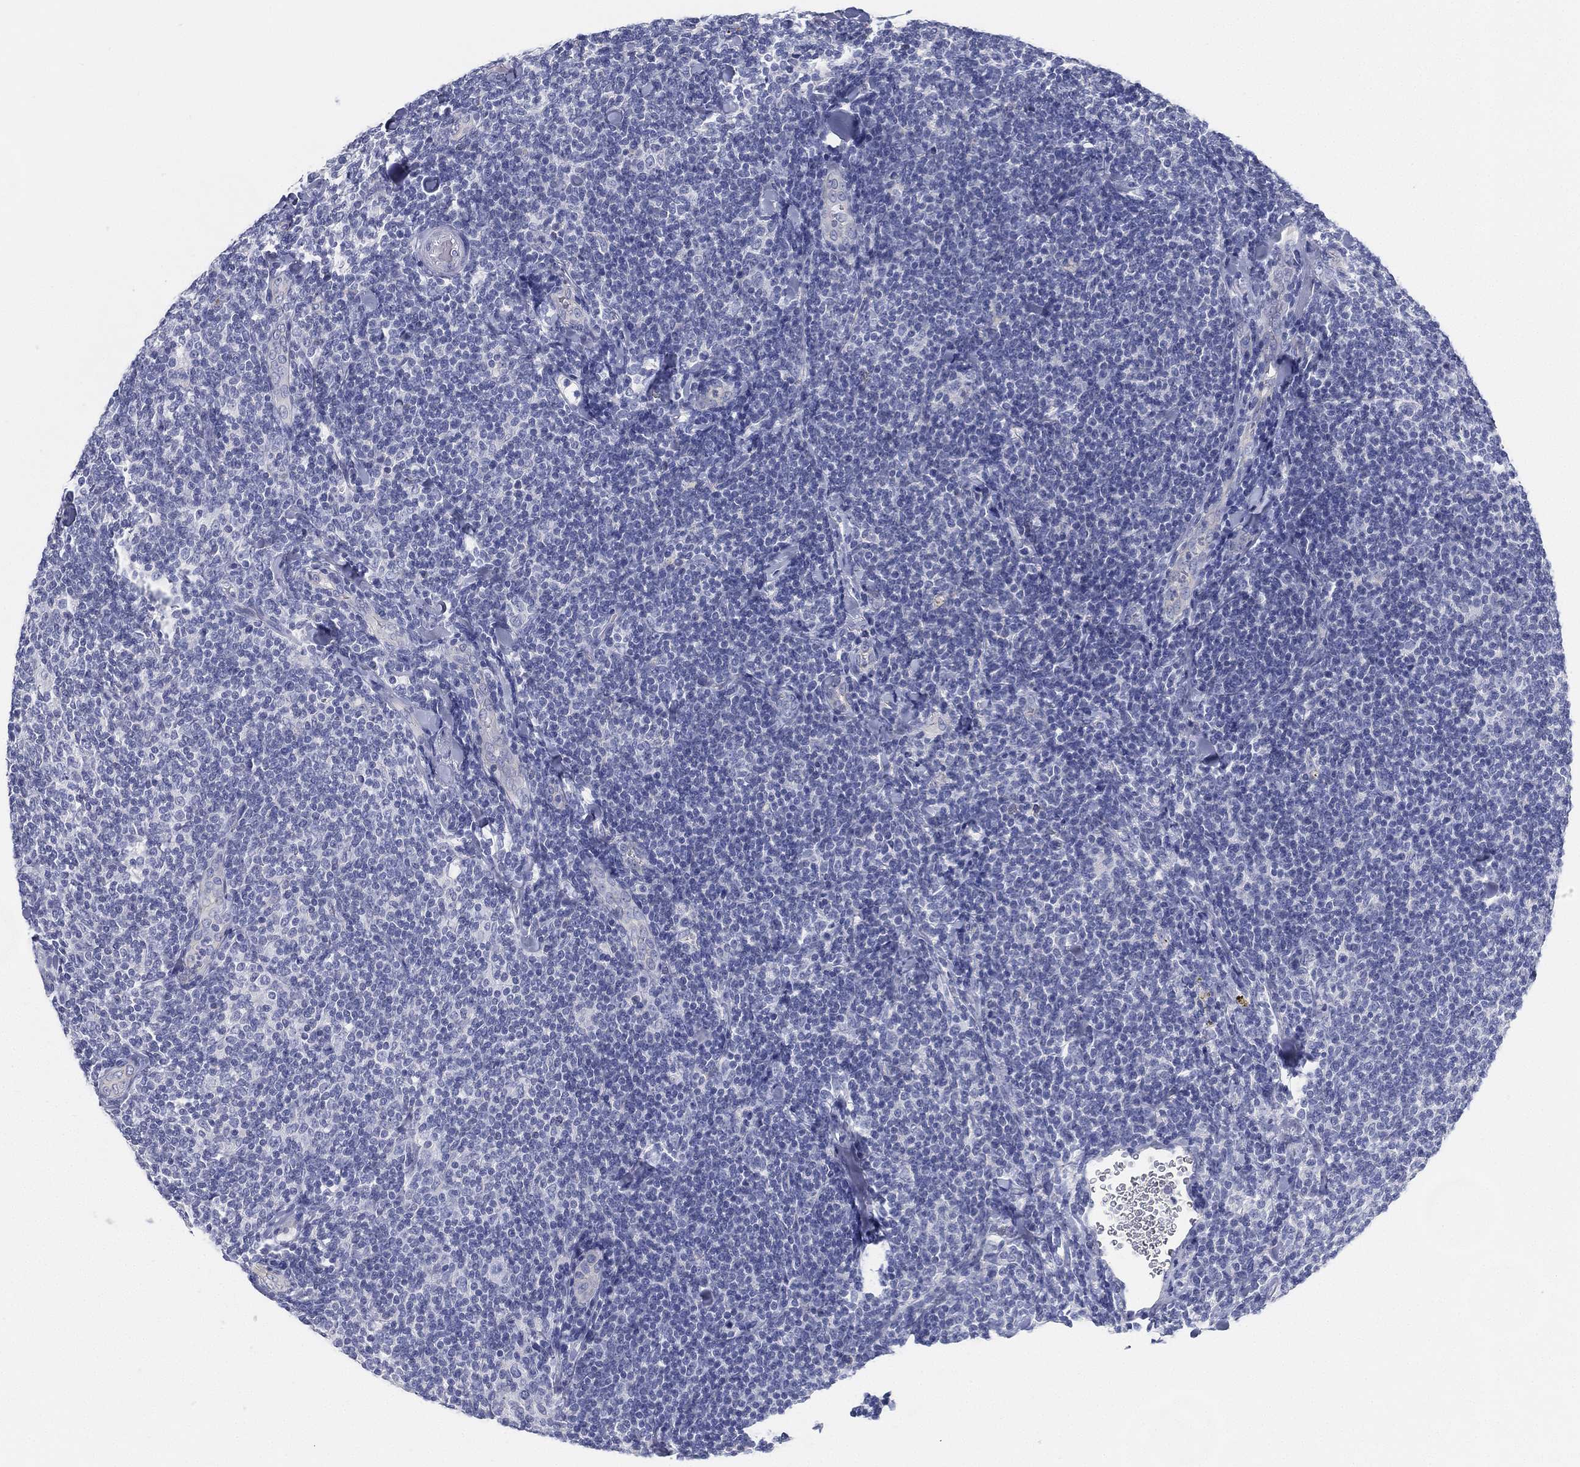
{"staining": {"intensity": "negative", "quantity": "none", "location": "none"}, "tissue": "lymphoma", "cell_type": "Tumor cells", "image_type": "cancer", "snomed": [{"axis": "morphology", "description": "Malignant lymphoma, non-Hodgkin's type, Low grade"}, {"axis": "topography", "description": "Lymph node"}], "caption": "Lymphoma stained for a protein using immunohistochemistry displays no positivity tumor cells.", "gene": "GPR61", "patient": {"sex": "female", "age": 56}}